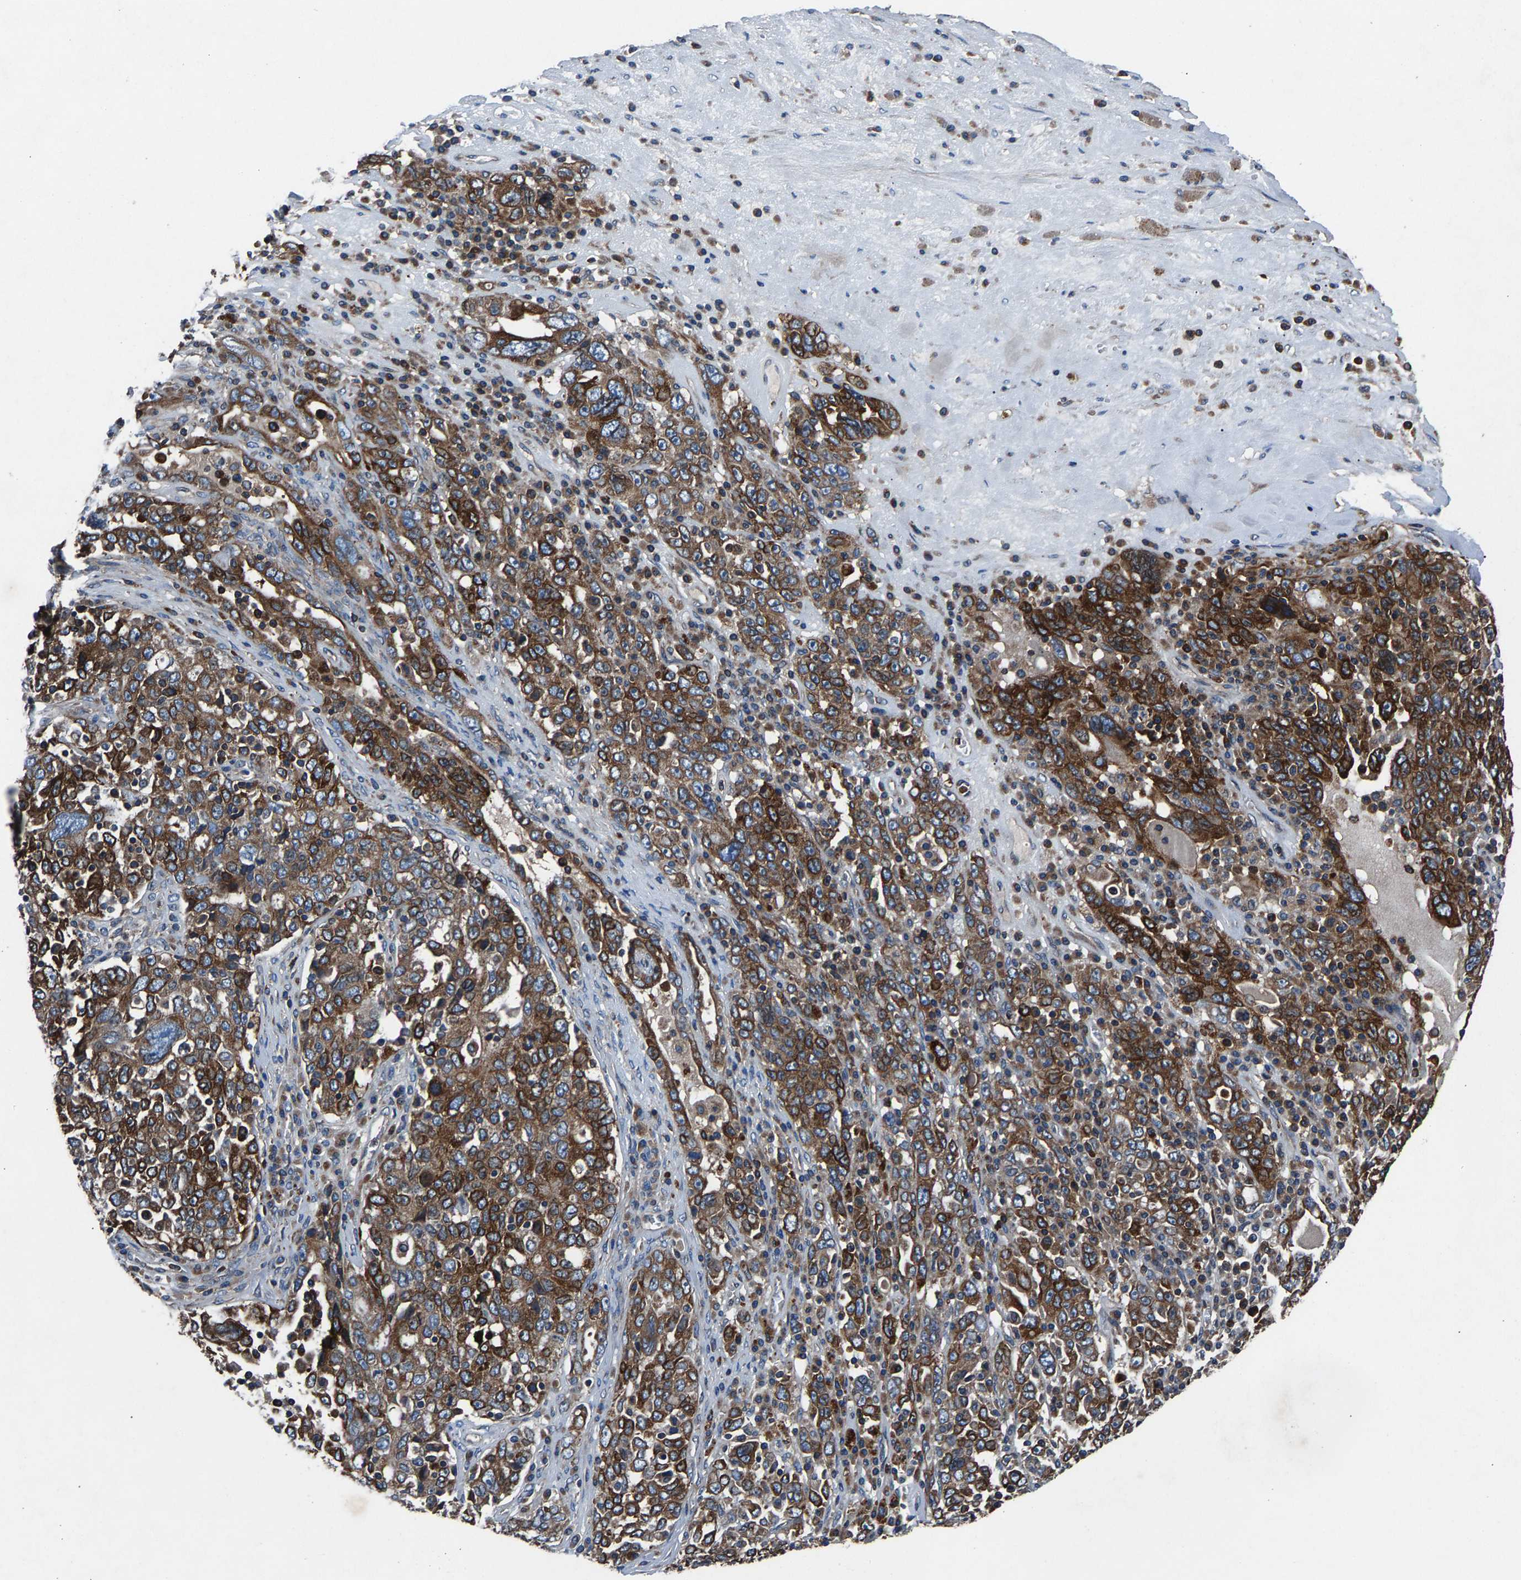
{"staining": {"intensity": "strong", "quantity": ">75%", "location": "cytoplasmic/membranous"}, "tissue": "ovarian cancer", "cell_type": "Tumor cells", "image_type": "cancer", "snomed": [{"axis": "morphology", "description": "Carcinoma, endometroid"}, {"axis": "topography", "description": "Ovary"}], "caption": "Human ovarian cancer stained with a brown dye demonstrates strong cytoplasmic/membranous positive staining in about >75% of tumor cells.", "gene": "LPCAT1", "patient": {"sex": "female", "age": 62}}